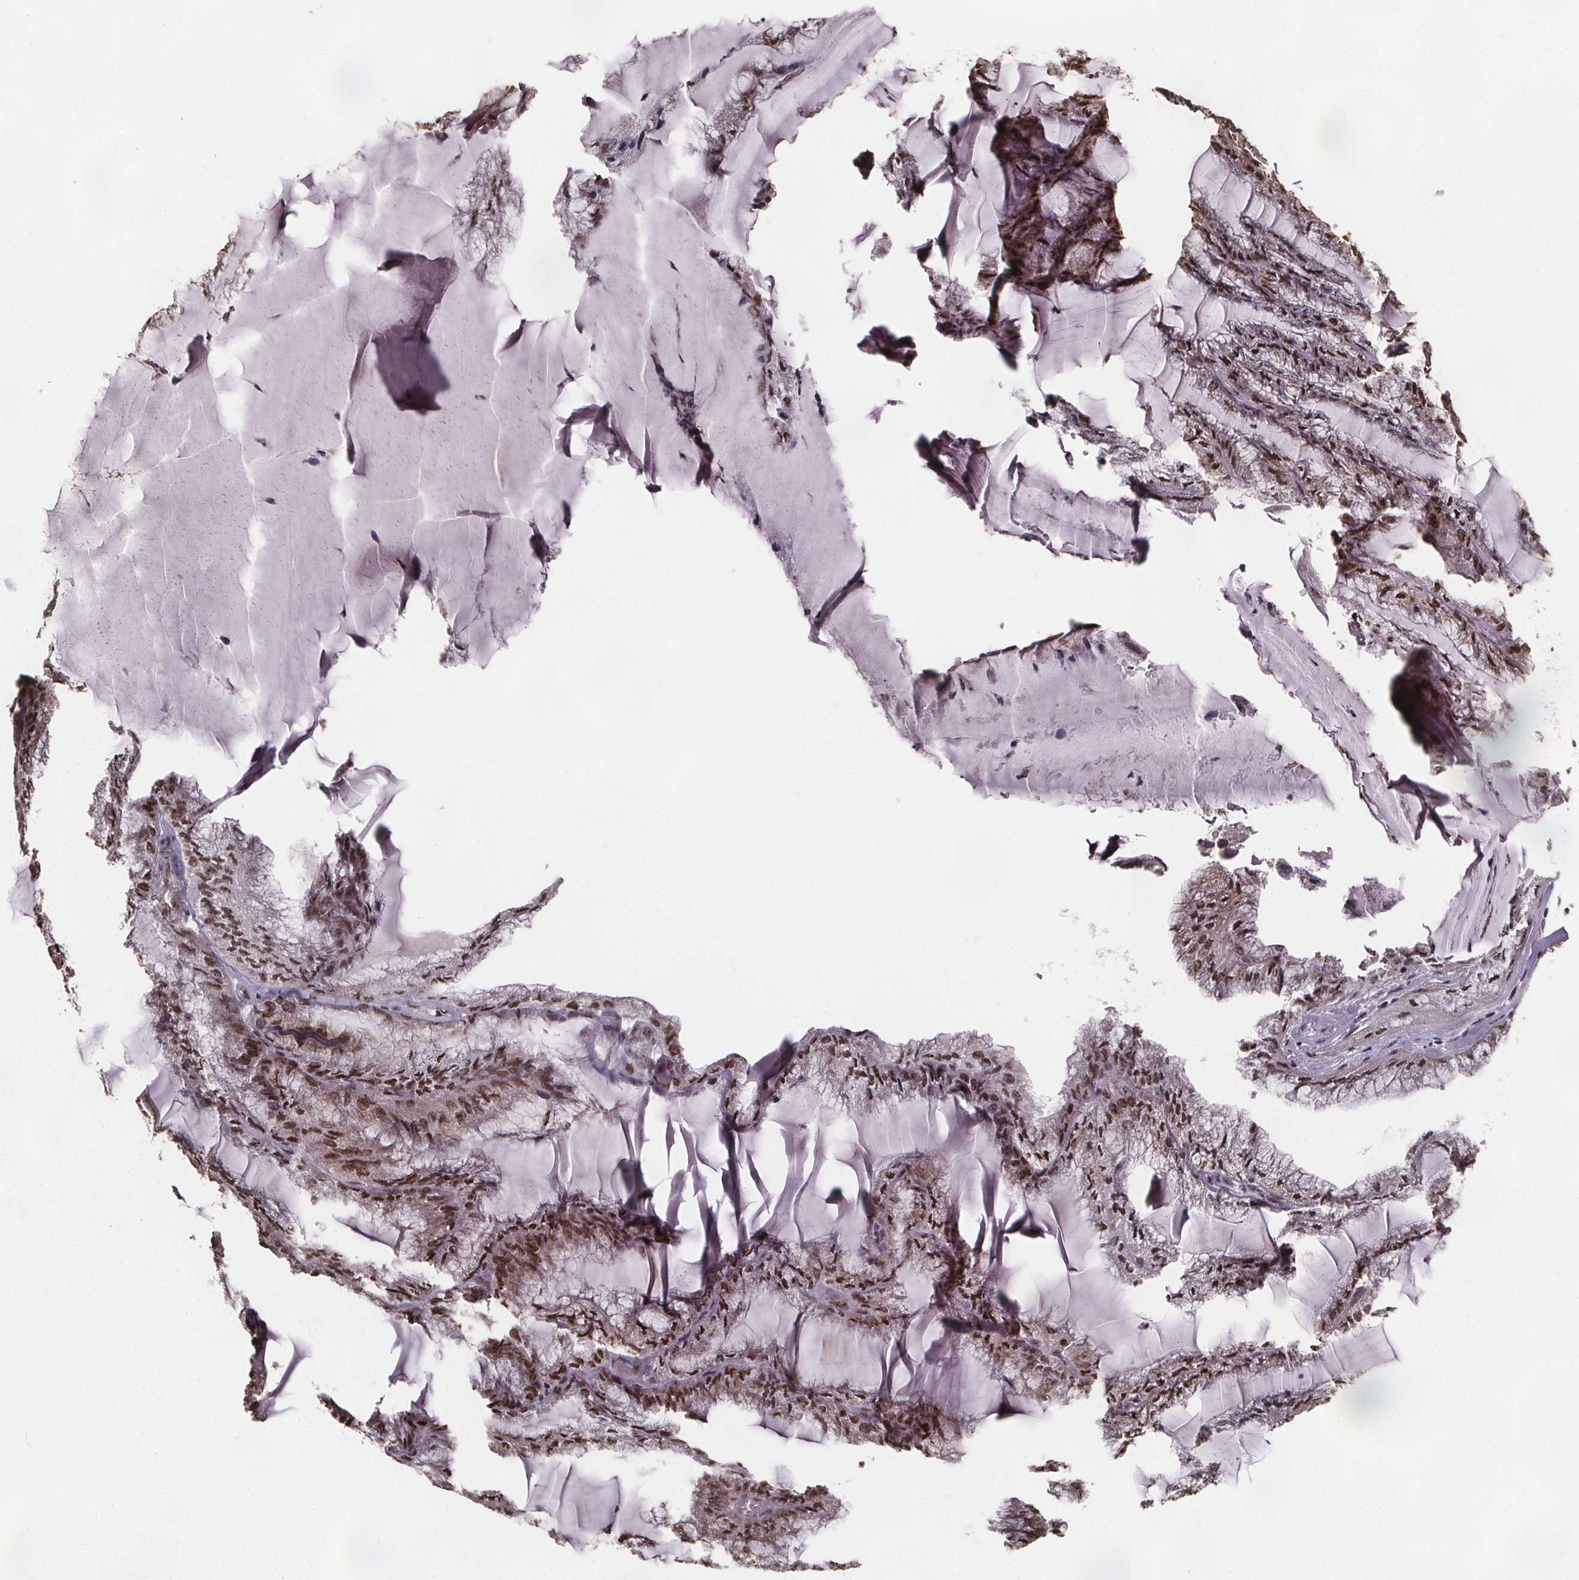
{"staining": {"intensity": "moderate", "quantity": ">75%", "location": "nuclear"}, "tissue": "endometrial cancer", "cell_type": "Tumor cells", "image_type": "cancer", "snomed": [{"axis": "morphology", "description": "Carcinoma, NOS"}, {"axis": "topography", "description": "Endometrium"}], "caption": "Moderate nuclear expression for a protein is identified in approximately >75% of tumor cells of endometrial cancer (carcinoma) using IHC.", "gene": "U2SURP", "patient": {"sex": "female", "age": 62}}